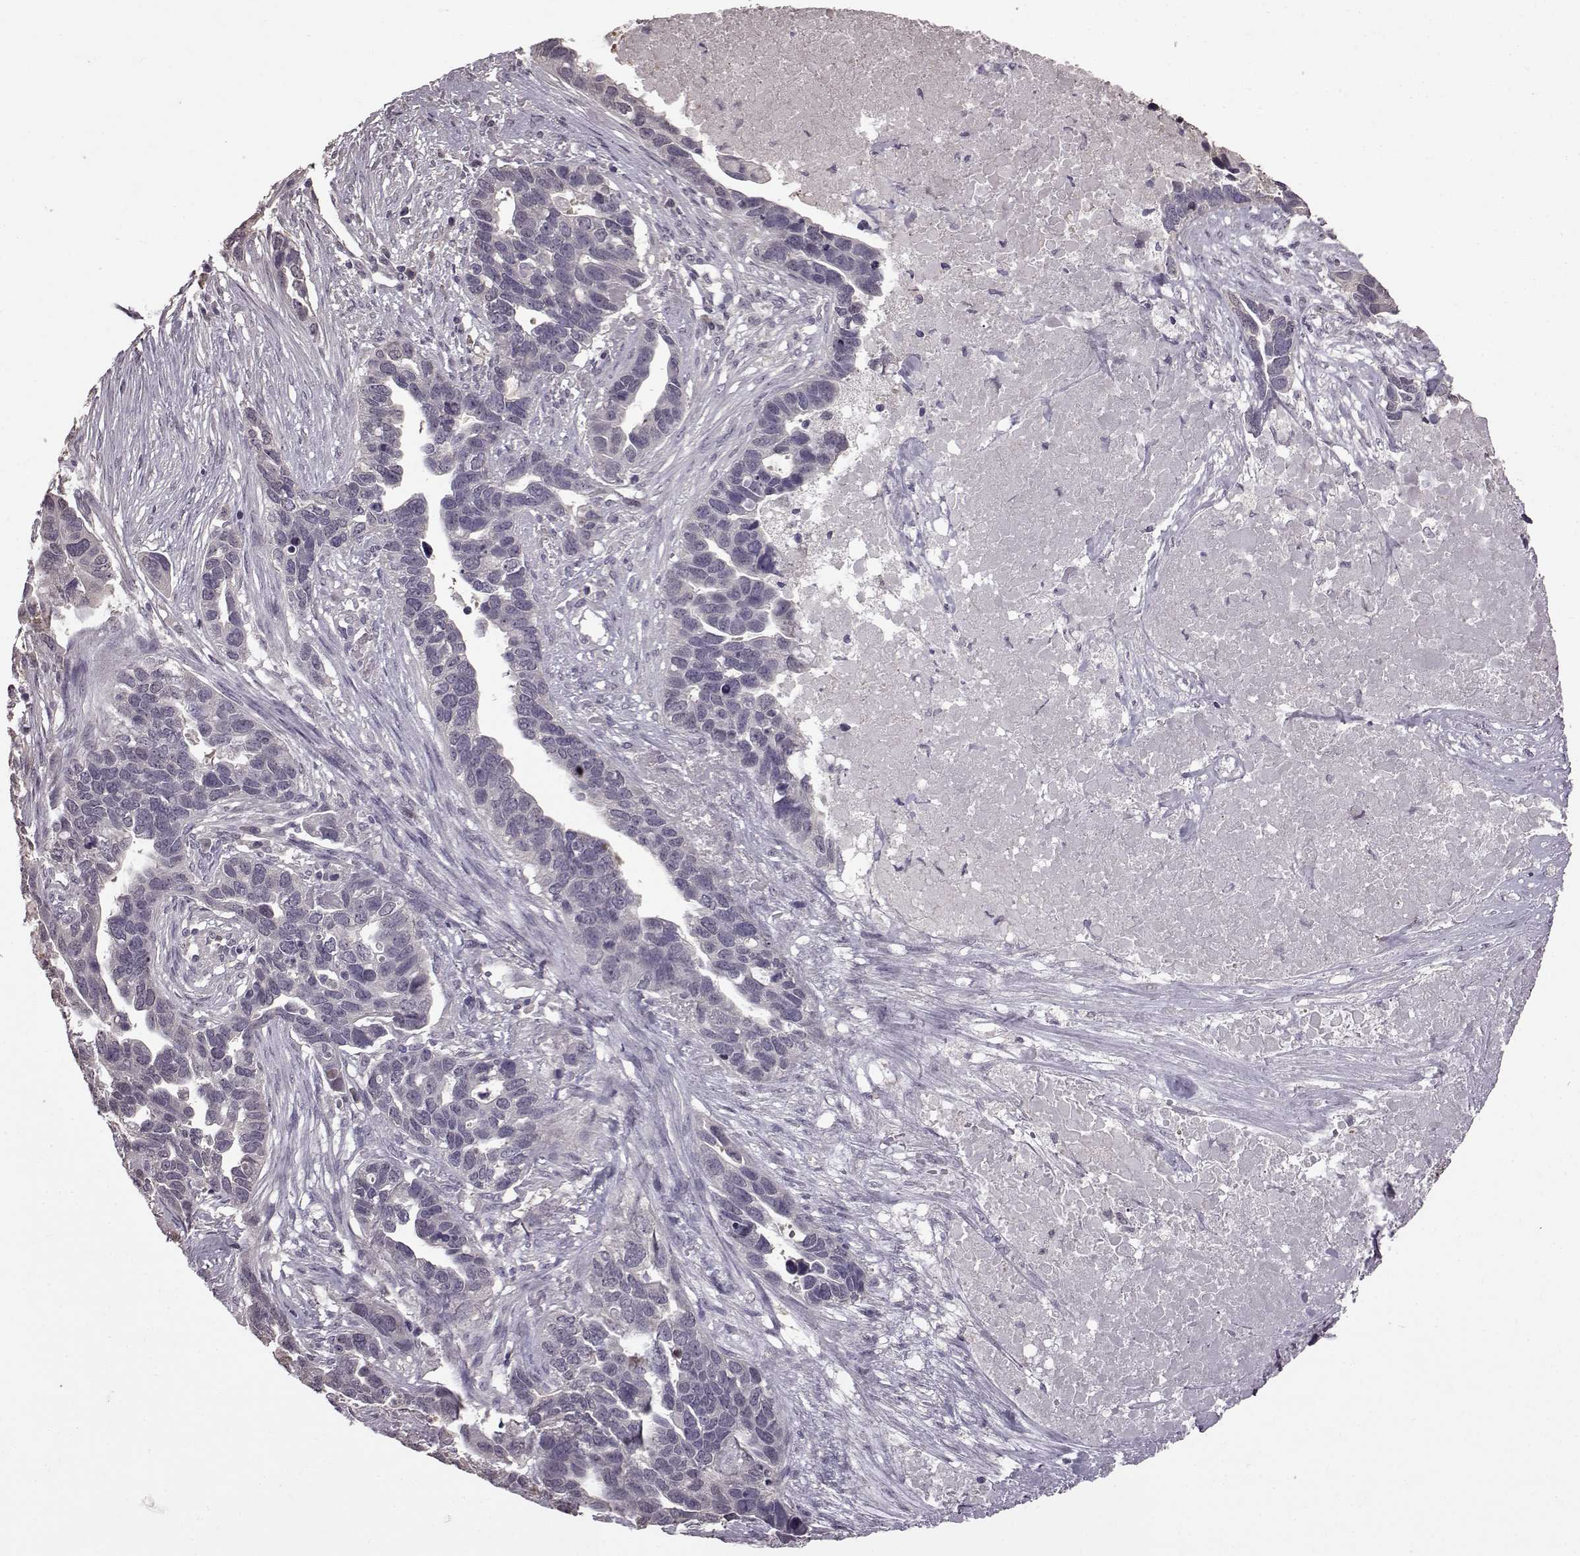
{"staining": {"intensity": "negative", "quantity": "none", "location": "none"}, "tissue": "ovarian cancer", "cell_type": "Tumor cells", "image_type": "cancer", "snomed": [{"axis": "morphology", "description": "Cystadenocarcinoma, serous, NOS"}, {"axis": "topography", "description": "Ovary"}], "caption": "Immunohistochemistry photomicrograph of human ovarian cancer stained for a protein (brown), which demonstrates no expression in tumor cells.", "gene": "NME1-NME2", "patient": {"sex": "female", "age": 54}}